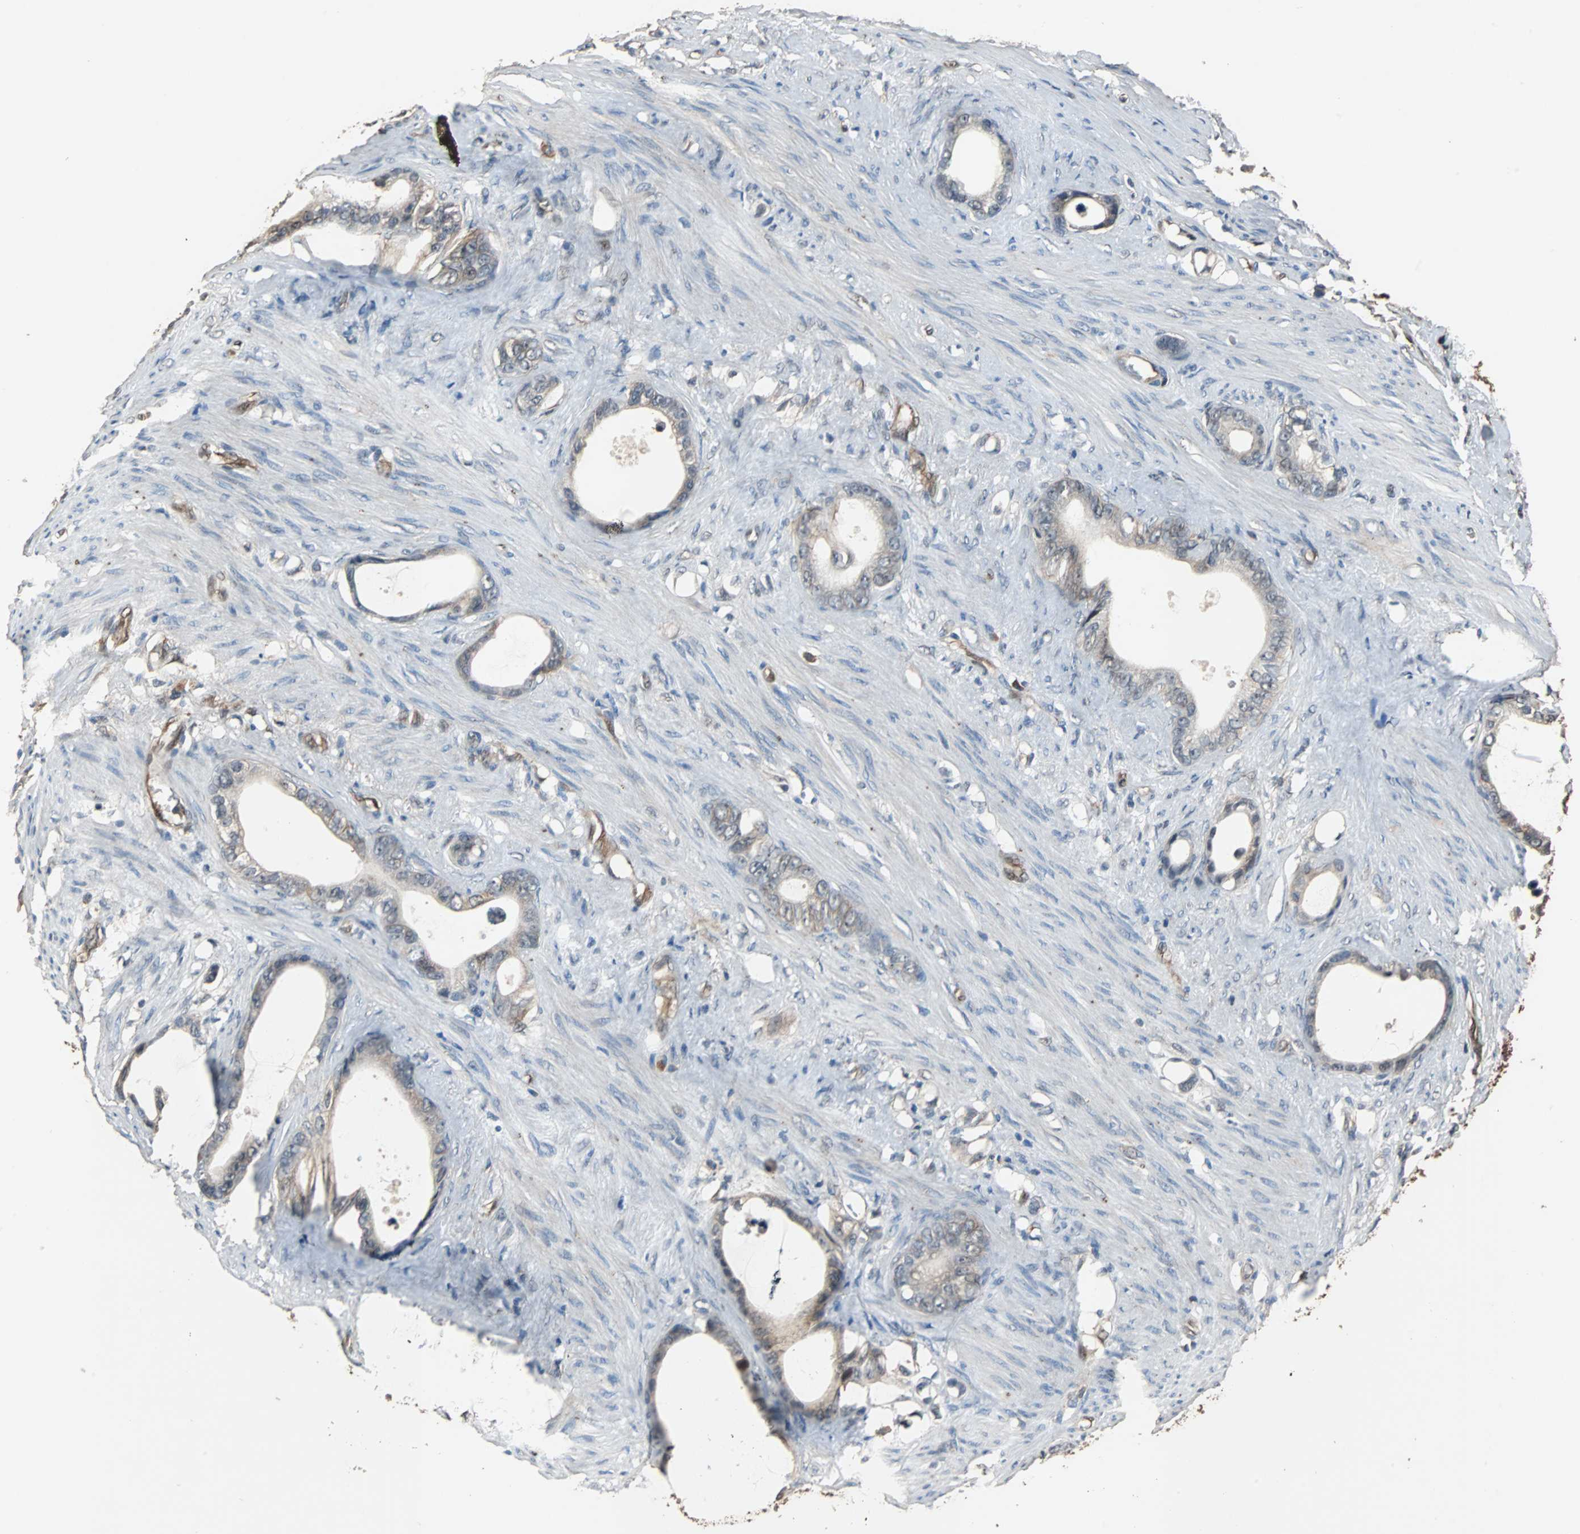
{"staining": {"intensity": "weak", "quantity": ">75%", "location": "cytoplasmic/membranous"}, "tissue": "stomach cancer", "cell_type": "Tumor cells", "image_type": "cancer", "snomed": [{"axis": "morphology", "description": "Adenocarcinoma, NOS"}, {"axis": "topography", "description": "Stomach"}], "caption": "Immunohistochemistry photomicrograph of neoplastic tissue: human stomach adenocarcinoma stained using immunohistochemistry (IHC) shows low levels of weak protein expression localized specifically in the cytoplasmic/membranous of tumor cells, appearing as a cytoplasmic/membranous brown color.", "gene": "NDRG1", "patient": {"sex": "female", "age": 75}}